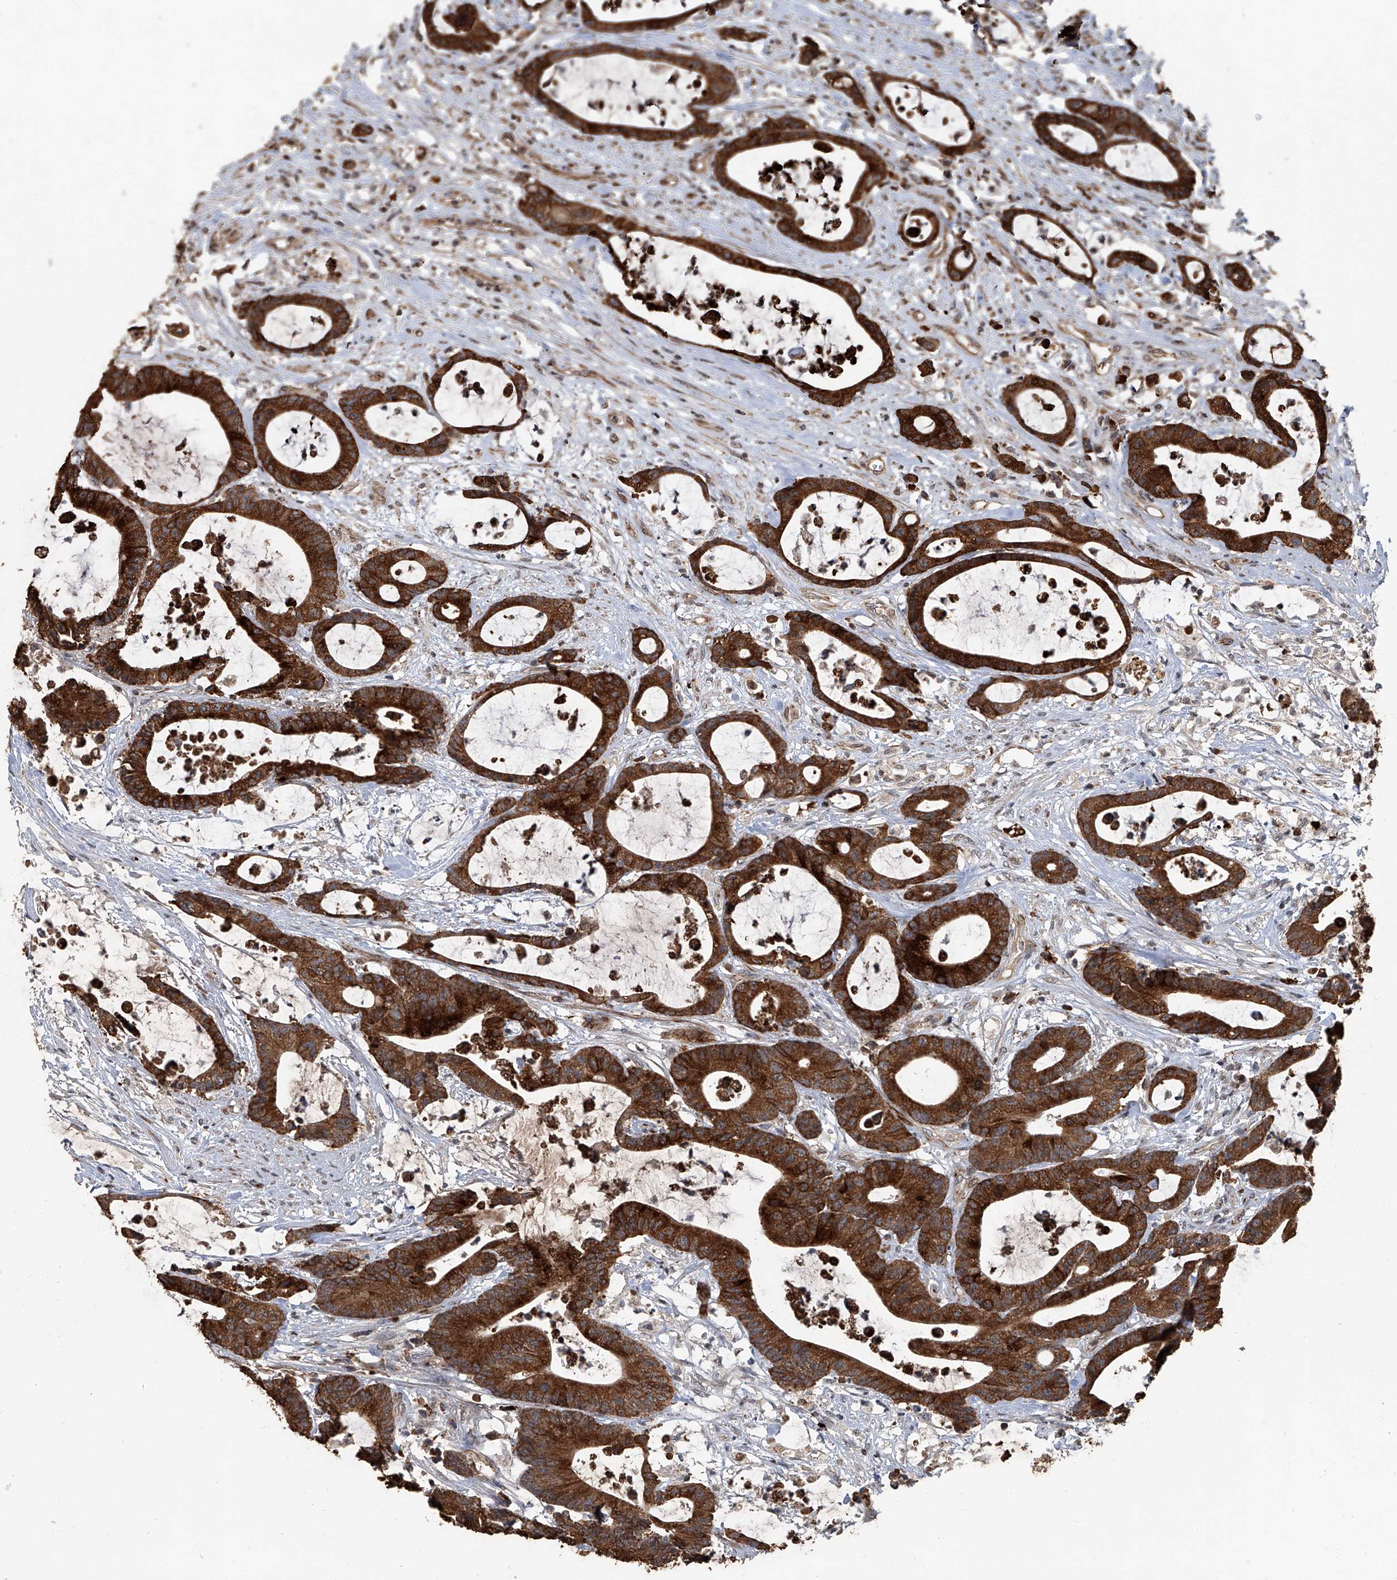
{"staining": {"intensity": "strong", "quantity": ">75%", "location": "cytoplasmic/membranous"}, "tissue": "colorectal cancer", "cell_type": "Tumor cells", "image_type": "cancer", "snomed": [{"axis": "morphology", "description": "Adenocarcinoma, NOS"}, {"axis": "topography", "description": "Colon"}], "caption": "Adenocarcinoma (colorectal) stained for a protein (brown) displays strong cytoplasmic/membranous positive expression in approximately >75% of tumor cells.", "gene": "GPR132", "patient": {"sex": "female", "age": 84}}